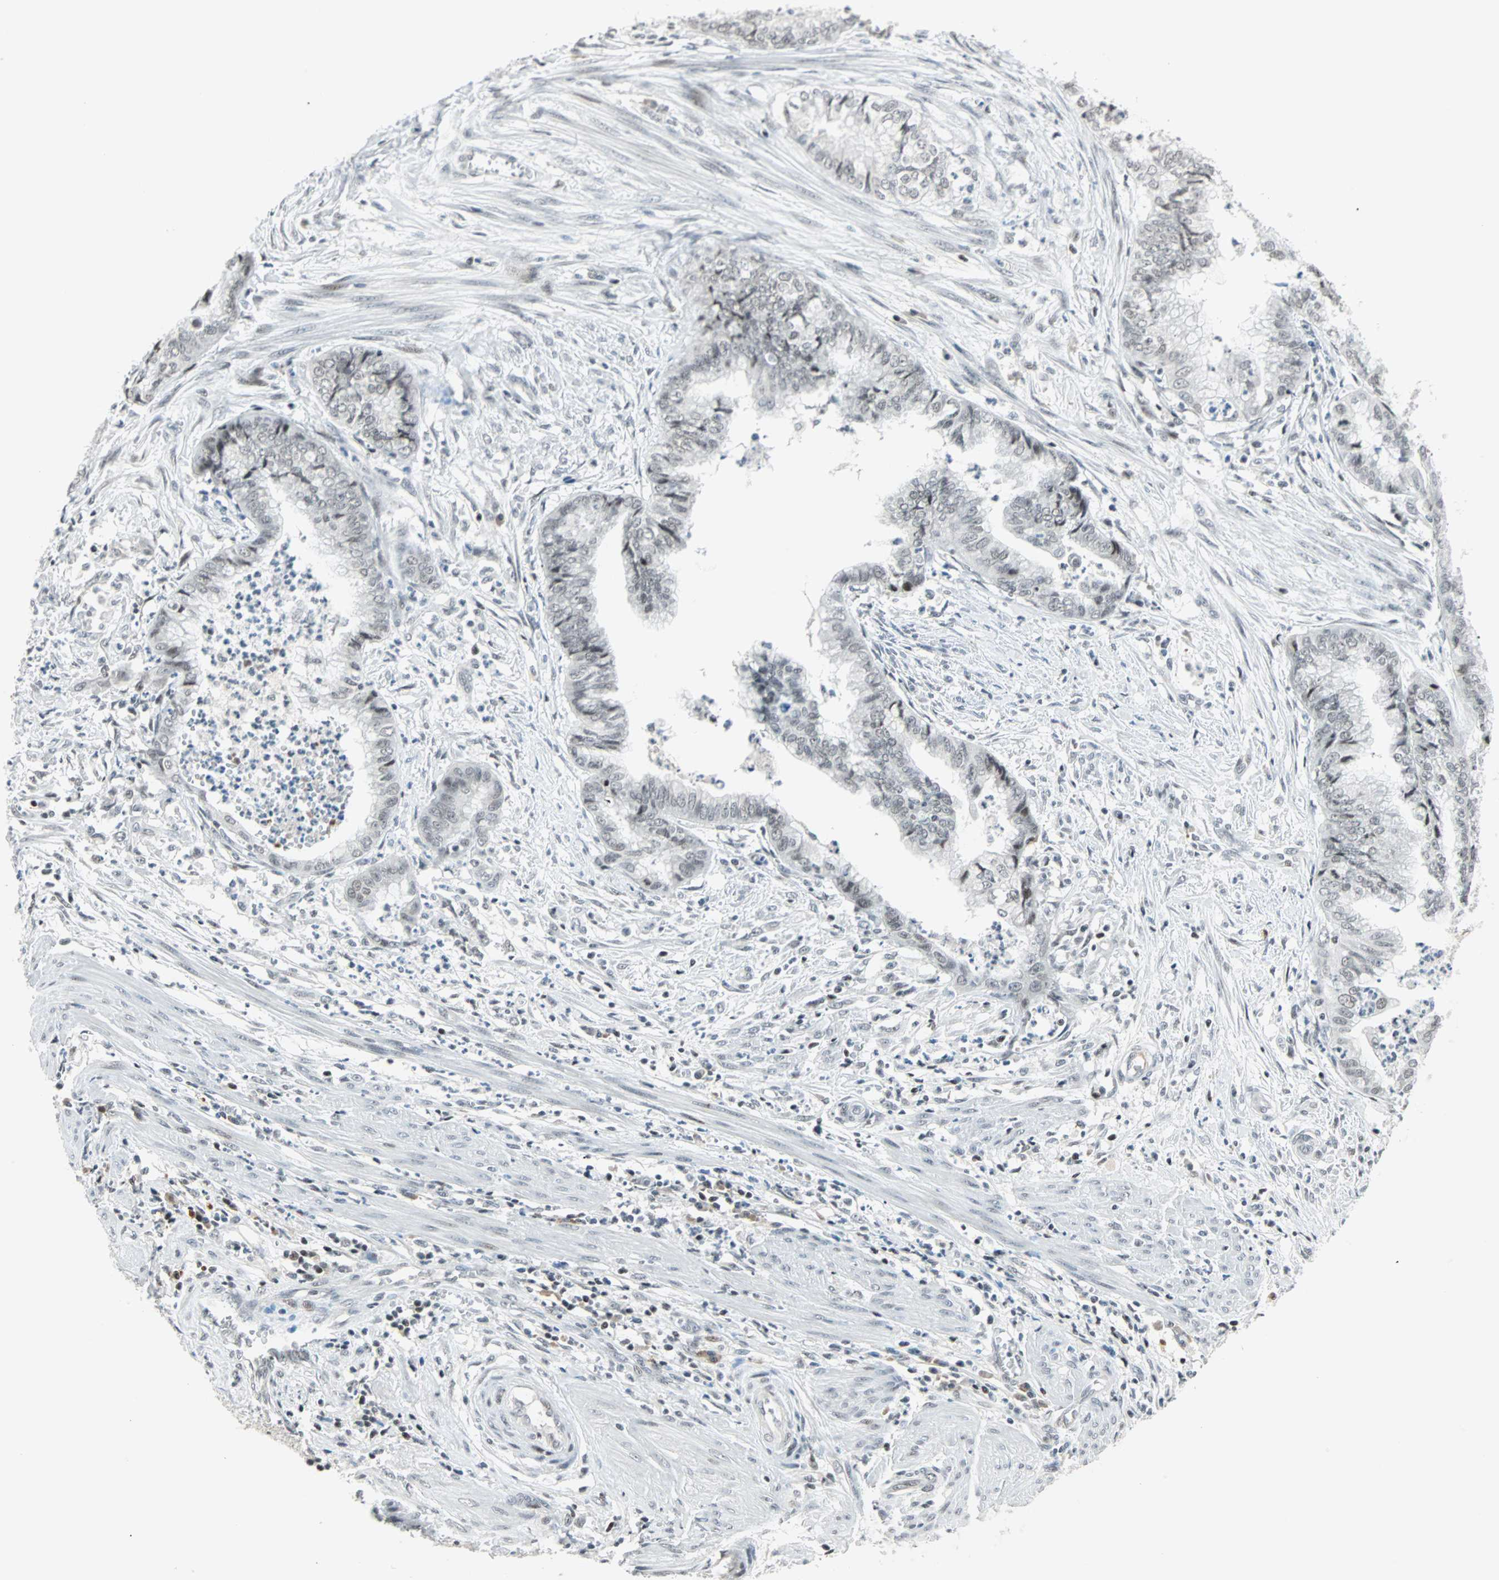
{"staining": {"intensity": "weak", "quantity": ">75%", "location": "nuclear"}, "tissue": "endometrial cancer", "cell_type": "Tumor cells", "image_type": "cancer", "snomed": [{"axis": "morphology", "description": "Necrosis, NOS"}, {"axis": "morphology", "description": "Adenocarcinoma, NOS"}, {"axis": "topography", "description": "Endometrium"}], "caption": "Endometrial cancer was stained to show a protein in brown. There is low levels of weak nuclear expression in about >75% of tumor cells.", "gene": "SIN3A", "patient": {"sex": "female", "age": 79}}